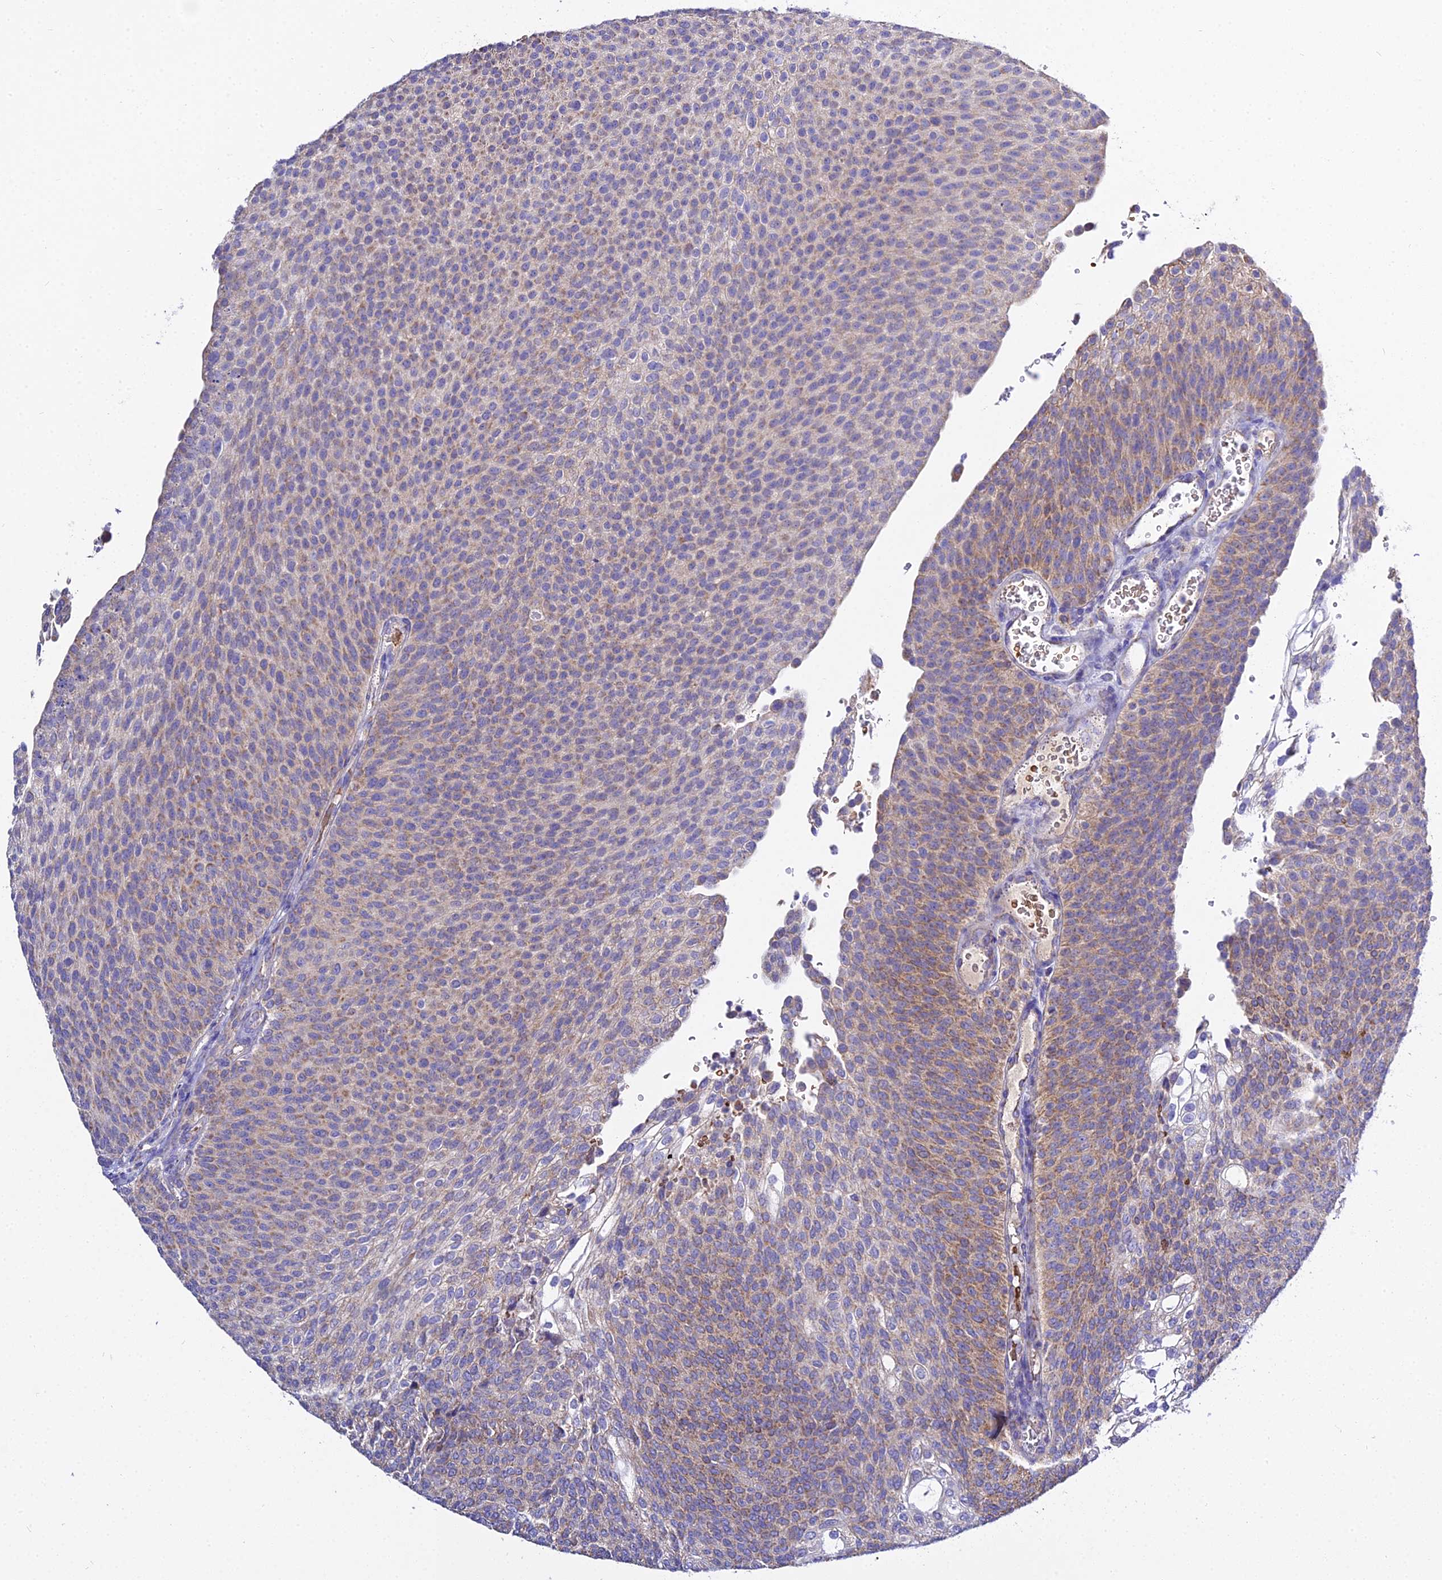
{"staining": {"intensity": "moderate", "quantity": "<25%", "location": "cytoplasmic/membranous"}, "tissue": "urothelial cancer", "cell_type": "Tumor cells", "image_type": "cancer", "snomed": [{"axis": "morphology", "description": "Urothelial carcinoma, High grade"}, {"axis": "topography", "description": "Urinary bladder"}], "caption": "High-grade urothelial carcinoma tissue displays moderate cytoplasmic/membranous positivity in approximately <25% of tumor cells, visualized by immunohistochemistry.", "gene": "TYW5", "patient": {"sex": "female", "age": 79}}